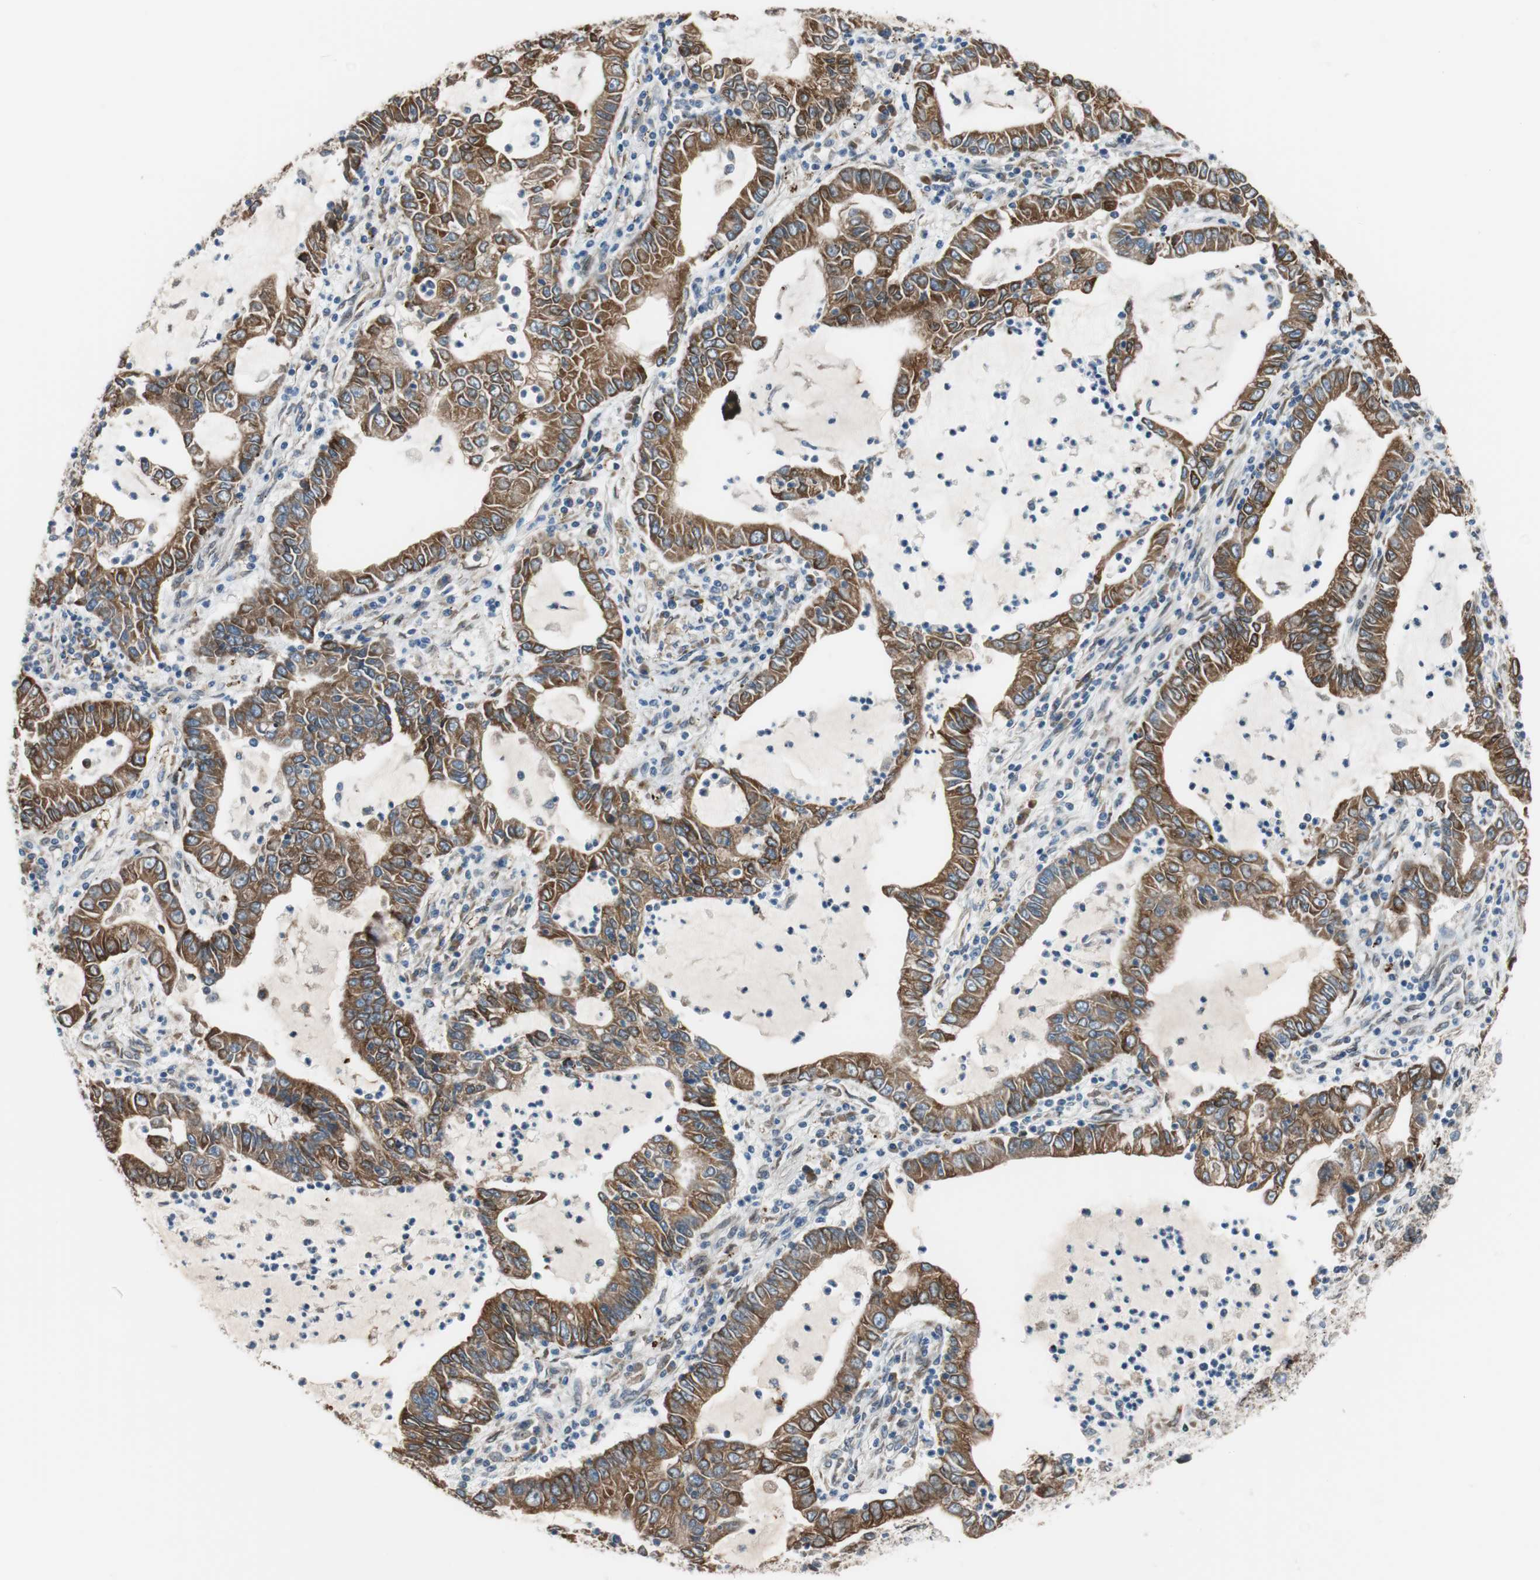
{"staining": {"intensity": "moderate", "quantity": ">75%", "location": "cytoplasmic/membranous"}, "tissue": "lung cancer", "cell_type": "Tumor cells", "image_type": "cancer", "snomed": [{"axis": "morphology", "description": "Adenocarcinoma, NOS"}, {"axis": "topography", "description": "Lung"}], "caption": "Approximately >75% of tumor cells in adenocarcinoma (lung) demonstrate moderate cytoplasmic/membranous protein positivity as visualized by brown immunohistochemical staining.", "gene": "TMED7", "patient": {"sex": "female", "age": 51}}